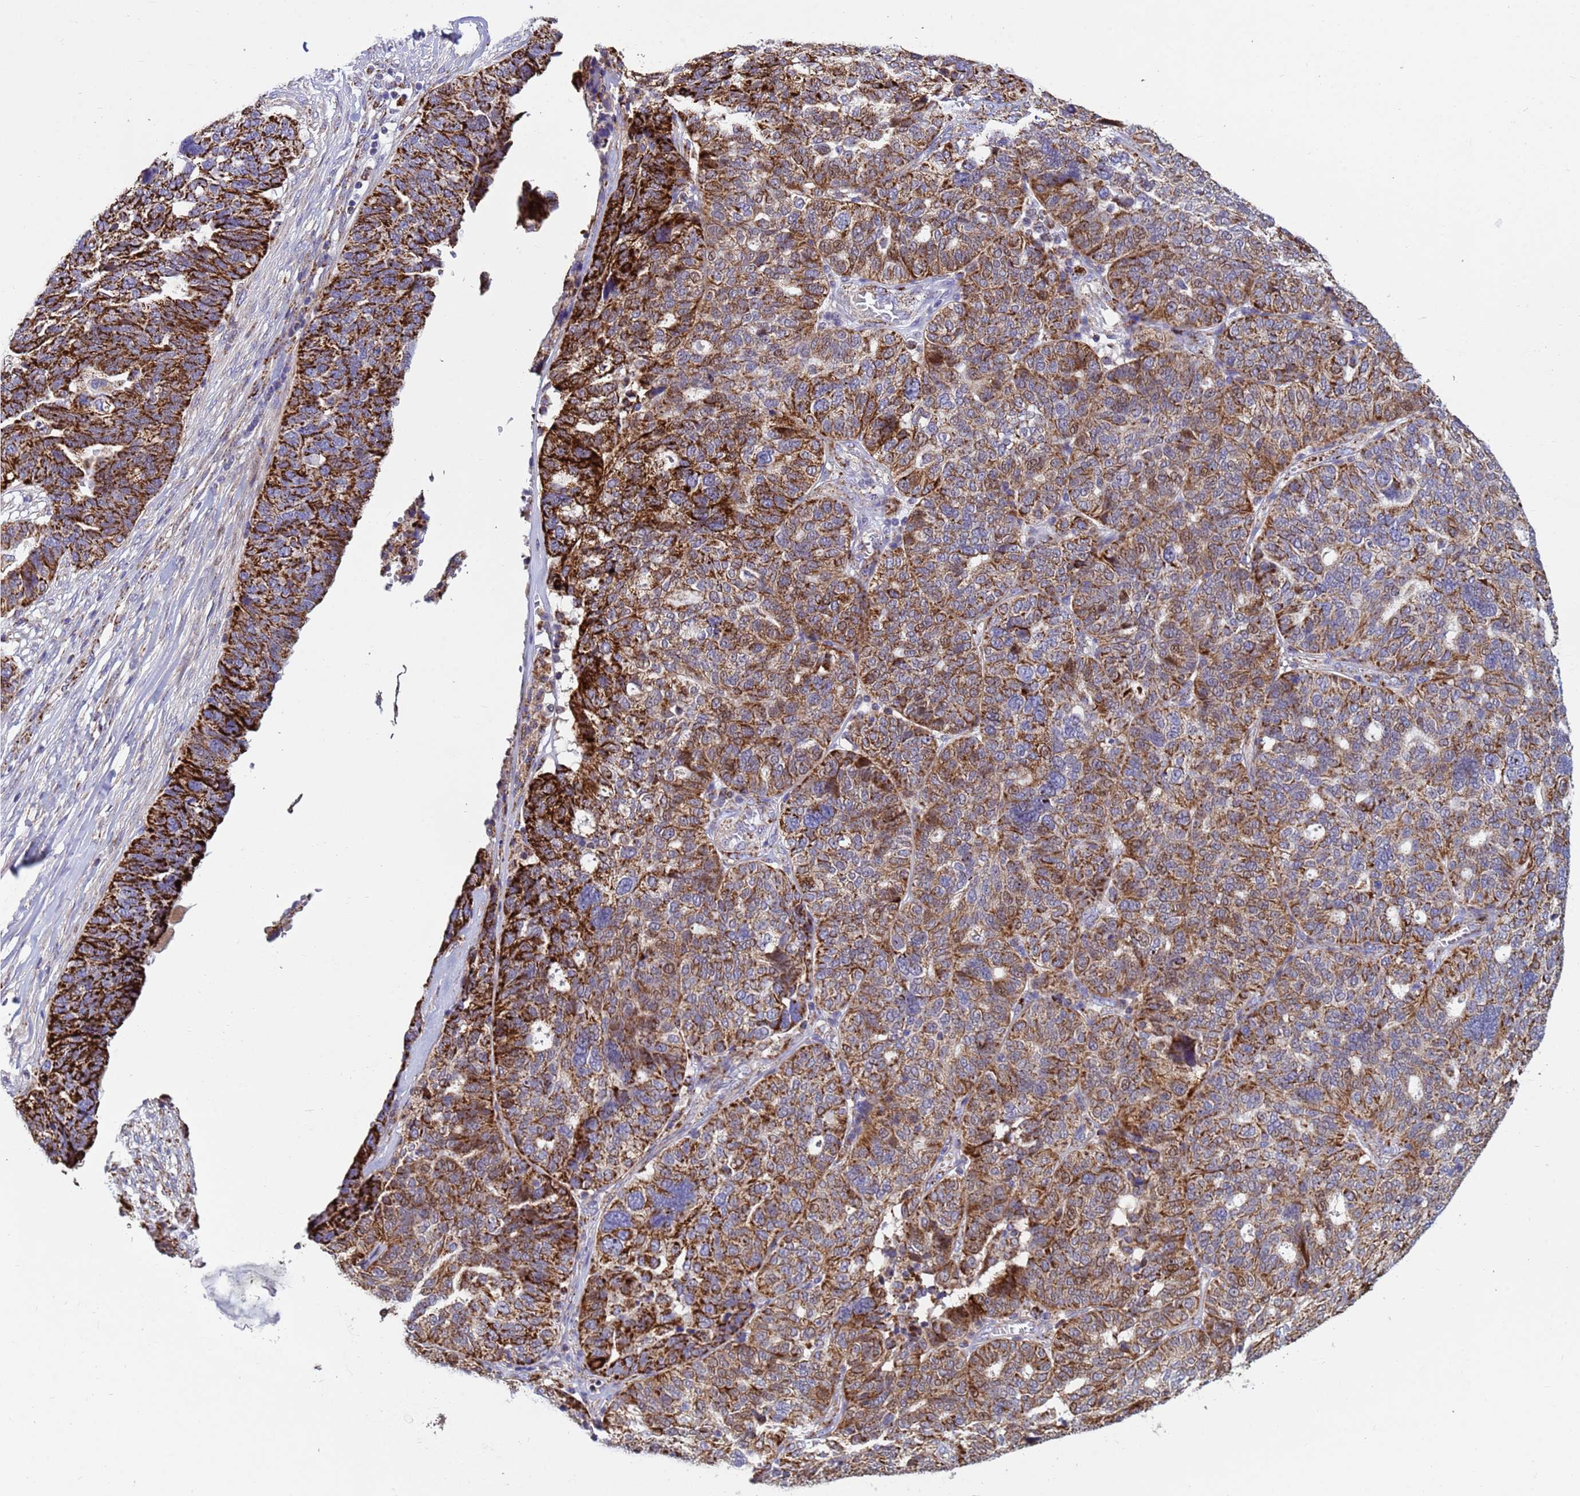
{"staining": {"intensity": "strong", "quantity": ">75%", "location": "cytoplasmic/membranous"}, "tissue": "ovarian cancer", "cell_type": "Tumor cells", "image_type": "cancer", "snomed": [{"axis": "morphology", "description": "Cystadenocarcinoma, serous, NOS"}, {"axis": "topography", "description": "Ovary"}], "caption": "Immunohistochemical staining of ovarian cancer (serous cystadenocarcinoma) demonstrates high levels of strong cytoplasmic/membranous protein expression in about >75% of tumor cells.", "gene": "TUBGCP3", "patient": {"sex": "female", "age": 59}}